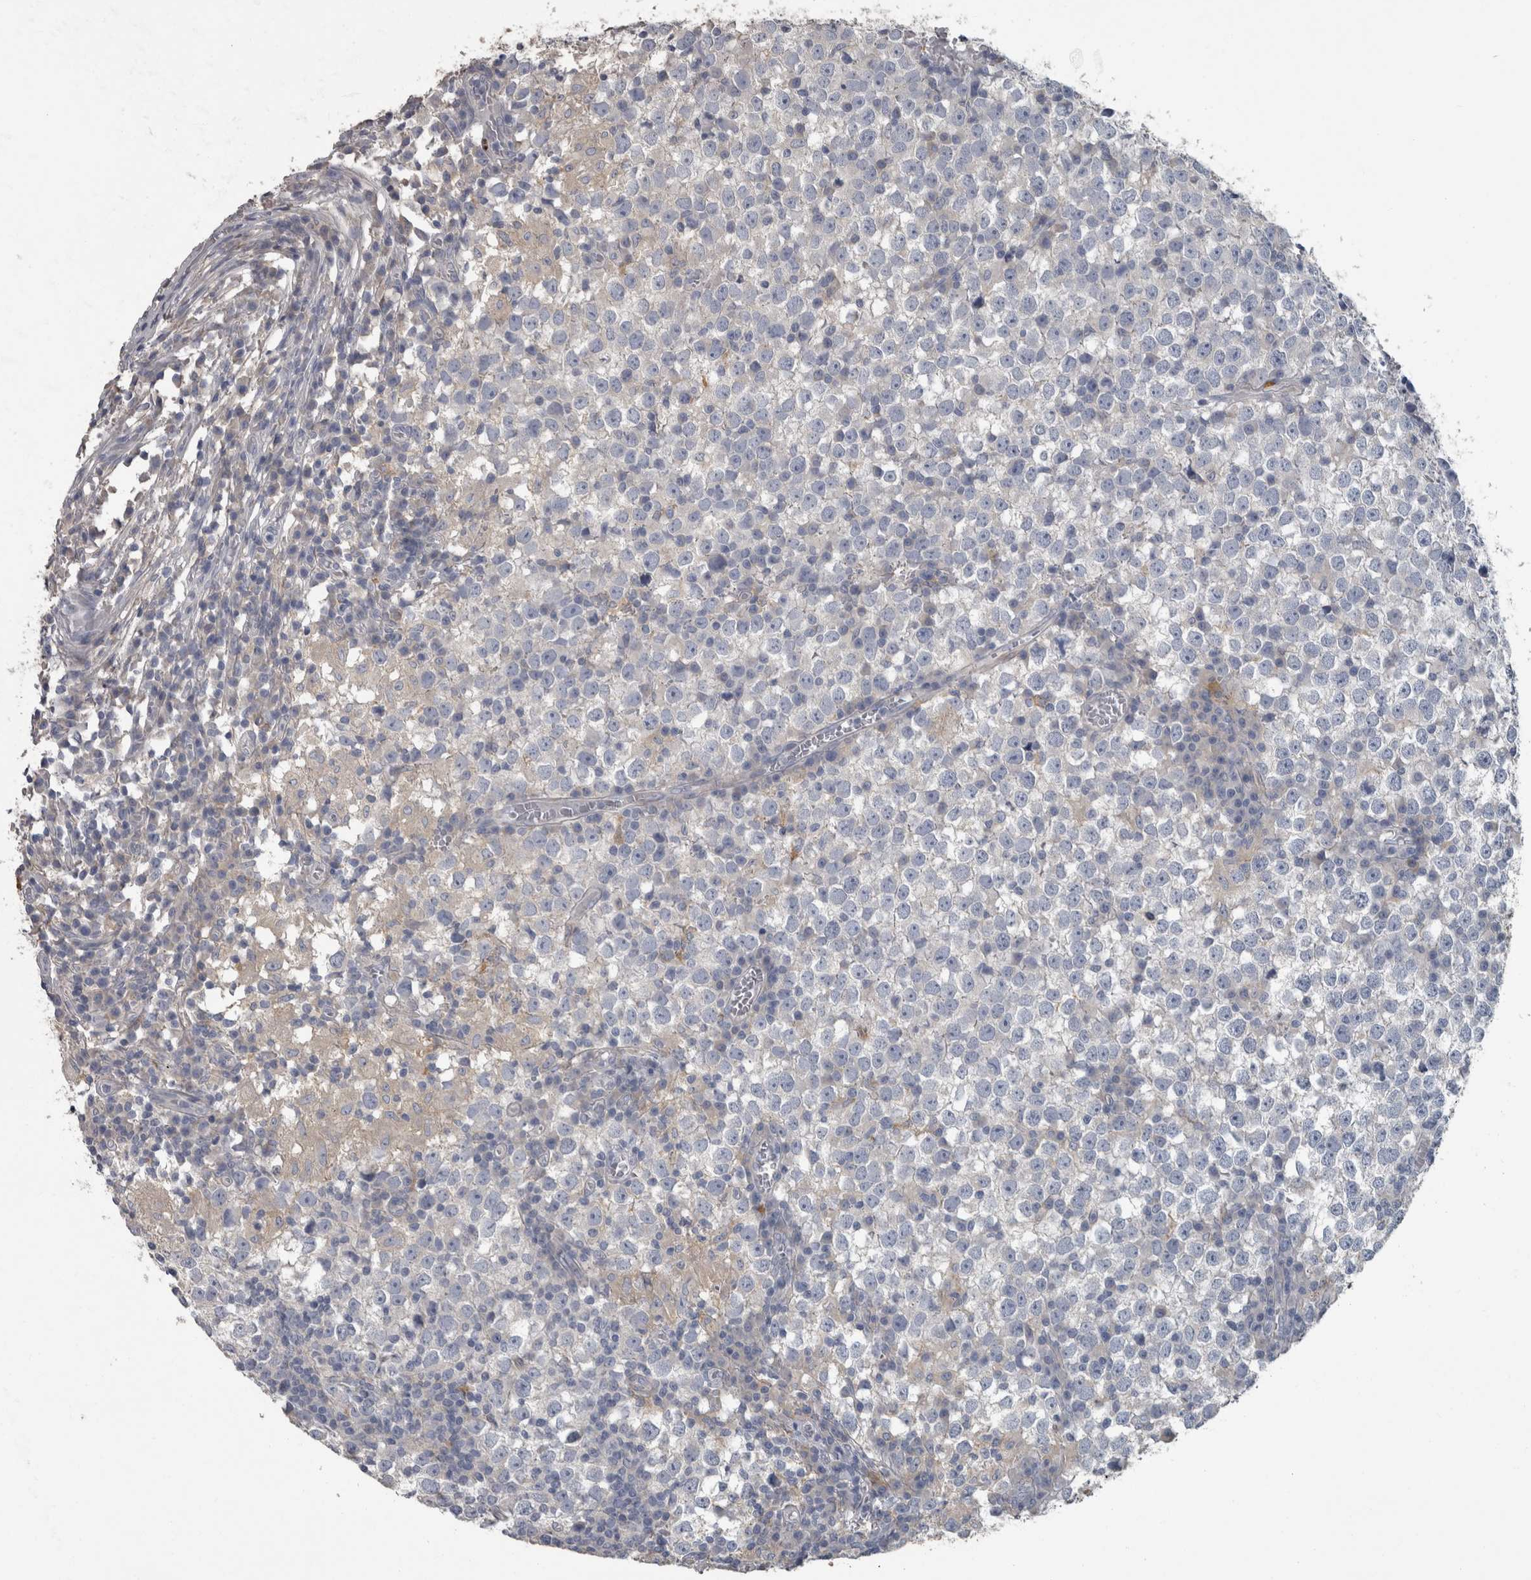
{"staining": {"intensity": "negative", "quantity": "none", "location": "none"}, "tissue": "testis cancer", "cell_type": "Tumor cells", "image_type": "cancer", "snomed": [{"axis": "morphology", "description": "Seminoma, NOS"}, {"axis": "topography", "description": "Testis"}], "caption": "This micrograph is of seminoma (testis) stained with immunohistochemistry (IHC) to label a protein in brown with the nuclei are counter-stained blue. There is no expression in tumor cells. (DAB immunohistochemistry with hematoxylin counter stain).", "gene": "EFEMP2", "patient": {"sex": "male", "age": 65}}